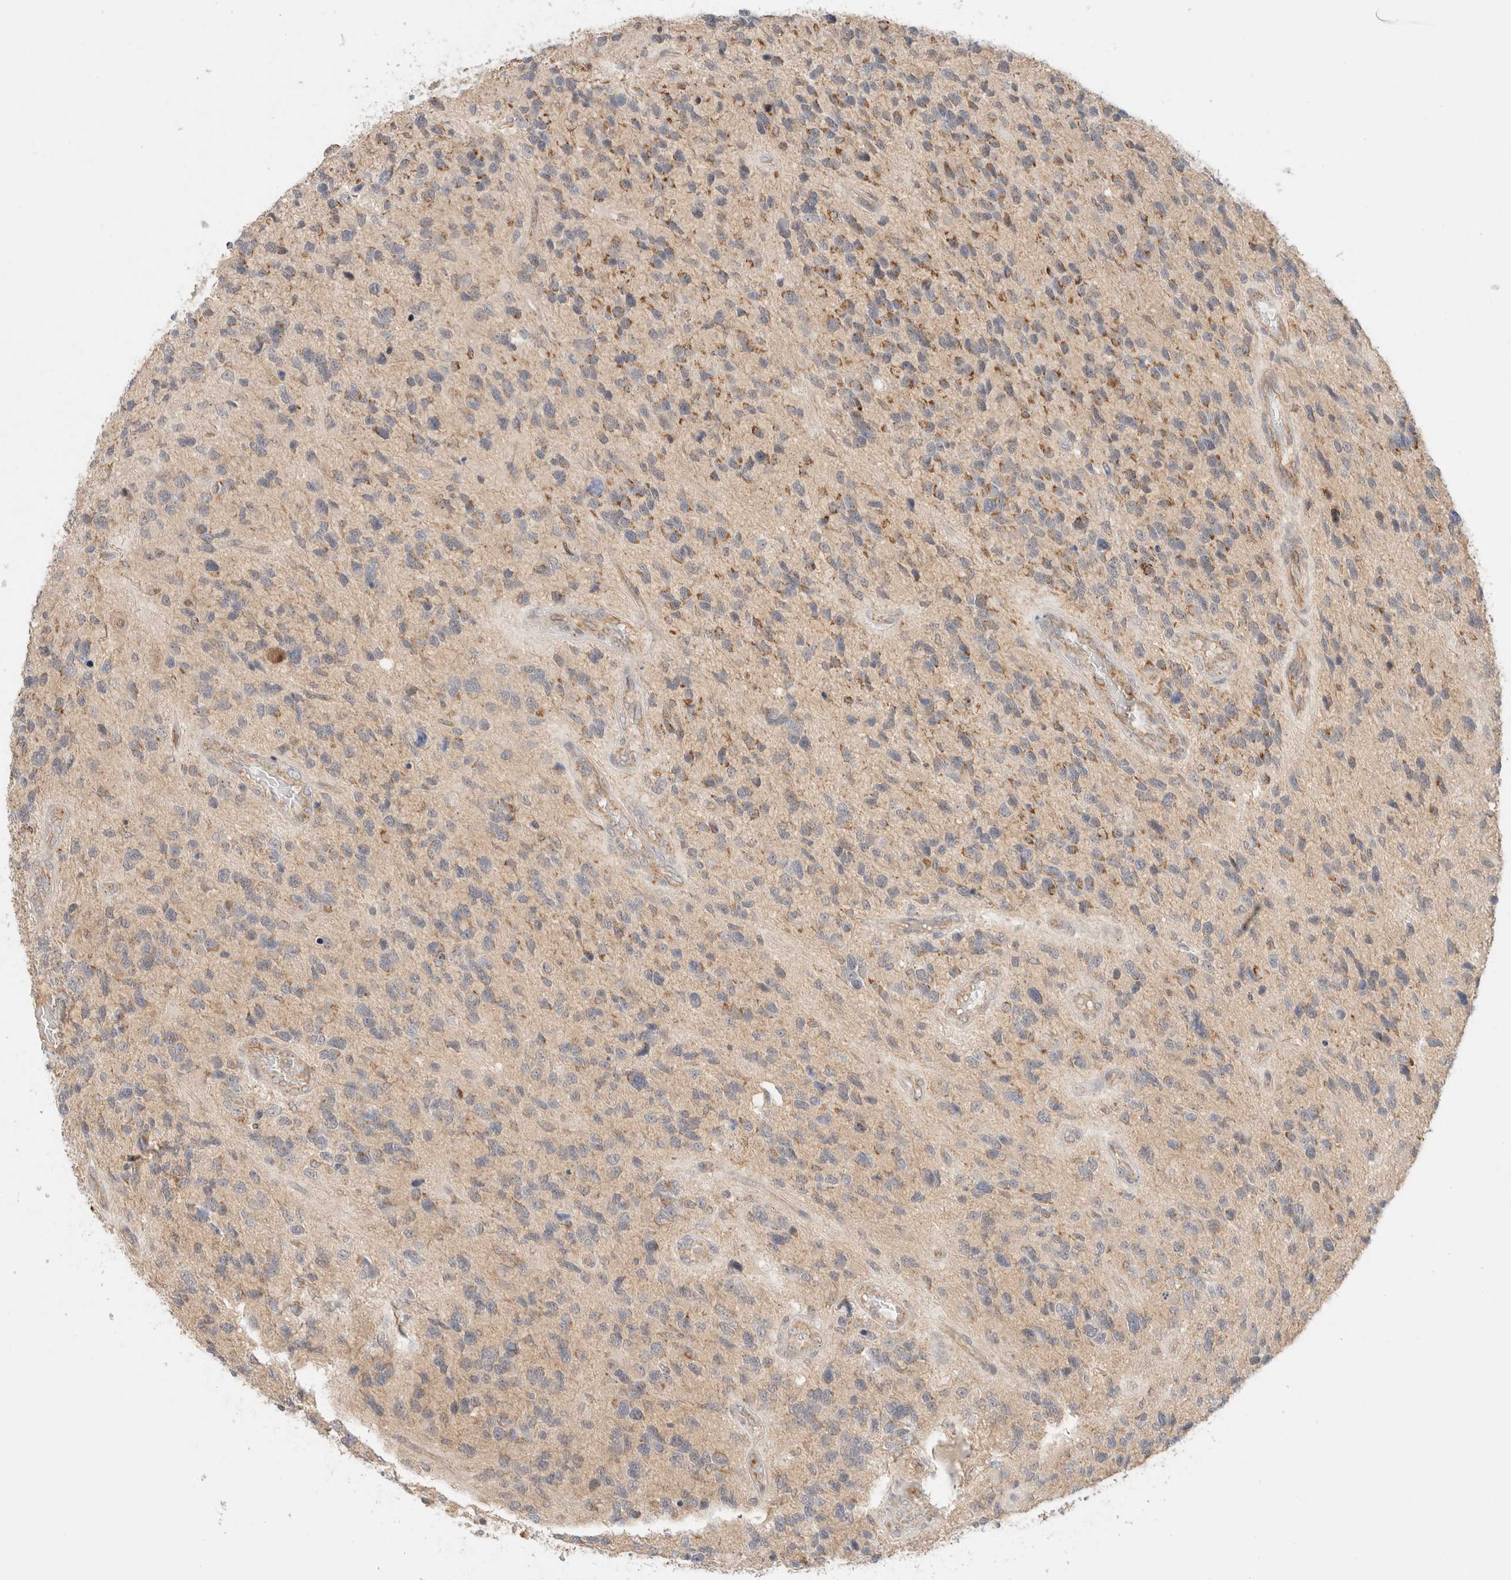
{"staining": {"intensity": "weak", "quantity": "25%-75%", "location": "cytoplasmic/membranous"}, "tissue": "glioma", "cell_type": "Tumor cells", "image_type": "cancer", "snomed": [{"axis": "morphology", "description": "Glioma, malignant, High grade"}, {"axis": "topography", "description": "Brain"}], "caption": "Immunohistochemical staining of human malignant glioma (high-grade) demonstrates low levels of weak cytoplasmic/membranous positivity in about 25%-75% of tumor cells.", "gene": "MRM3", "patient": {"sex": "female", "age": 58}}